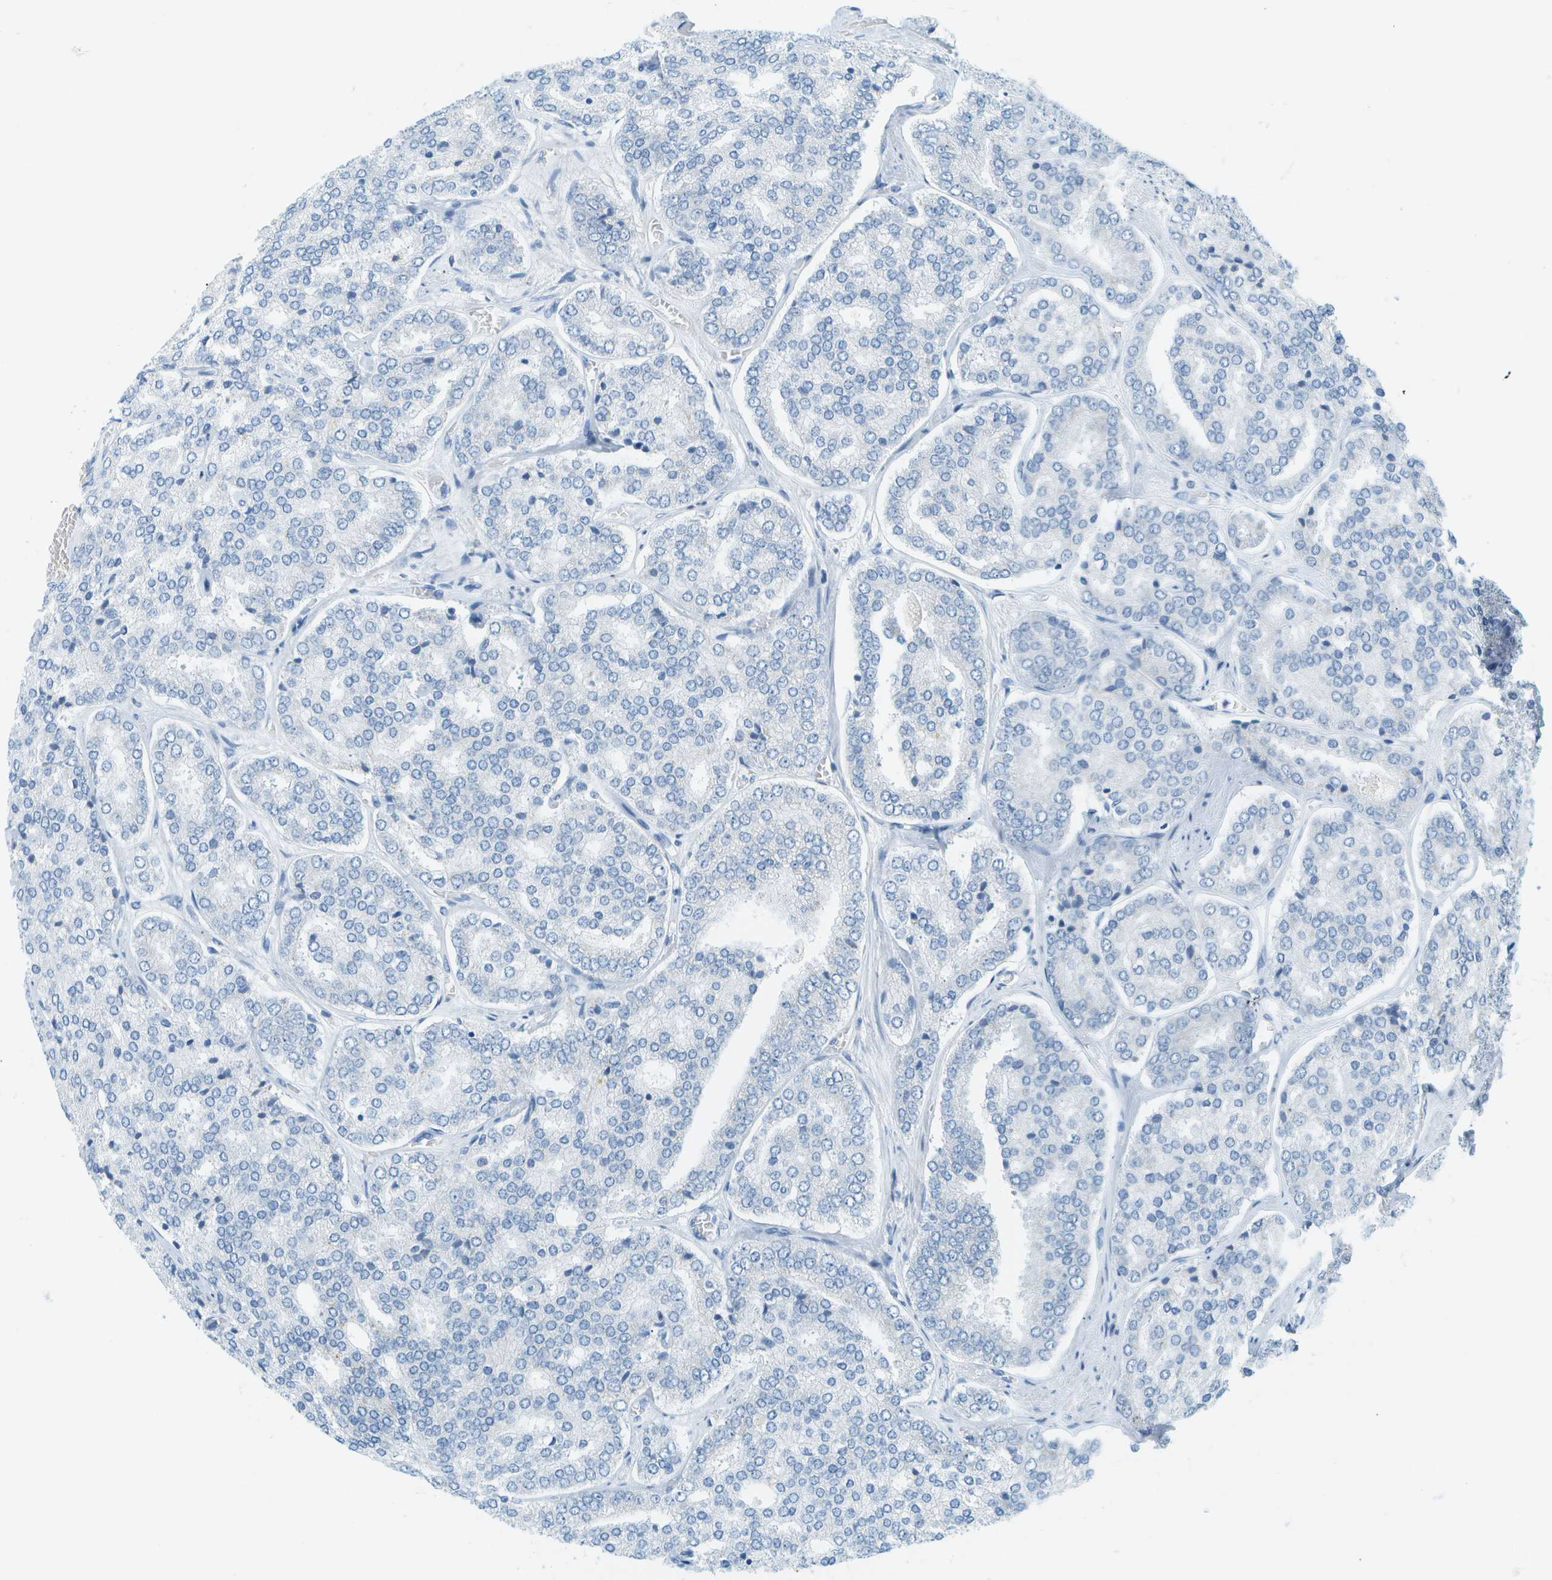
{"staining": {"intensity": "negative", "quantity": "none", "location": "none"}, "tissue": "prostate cancer", "cell_type": "Tumor cells", "image_type": "cancer", "snomed": [{"axis": "morphology", "description": "Adenocarcinoma, High grade"}, {"axis": "topography", "description": "Prostate"}], "caption": "Immunohistochemistry image of prostate cancer stained for a protein (brown), which displays no expression in tumor cells.", "gene": "SMYD5", "patient": {"sex": "male", "age": 65}}